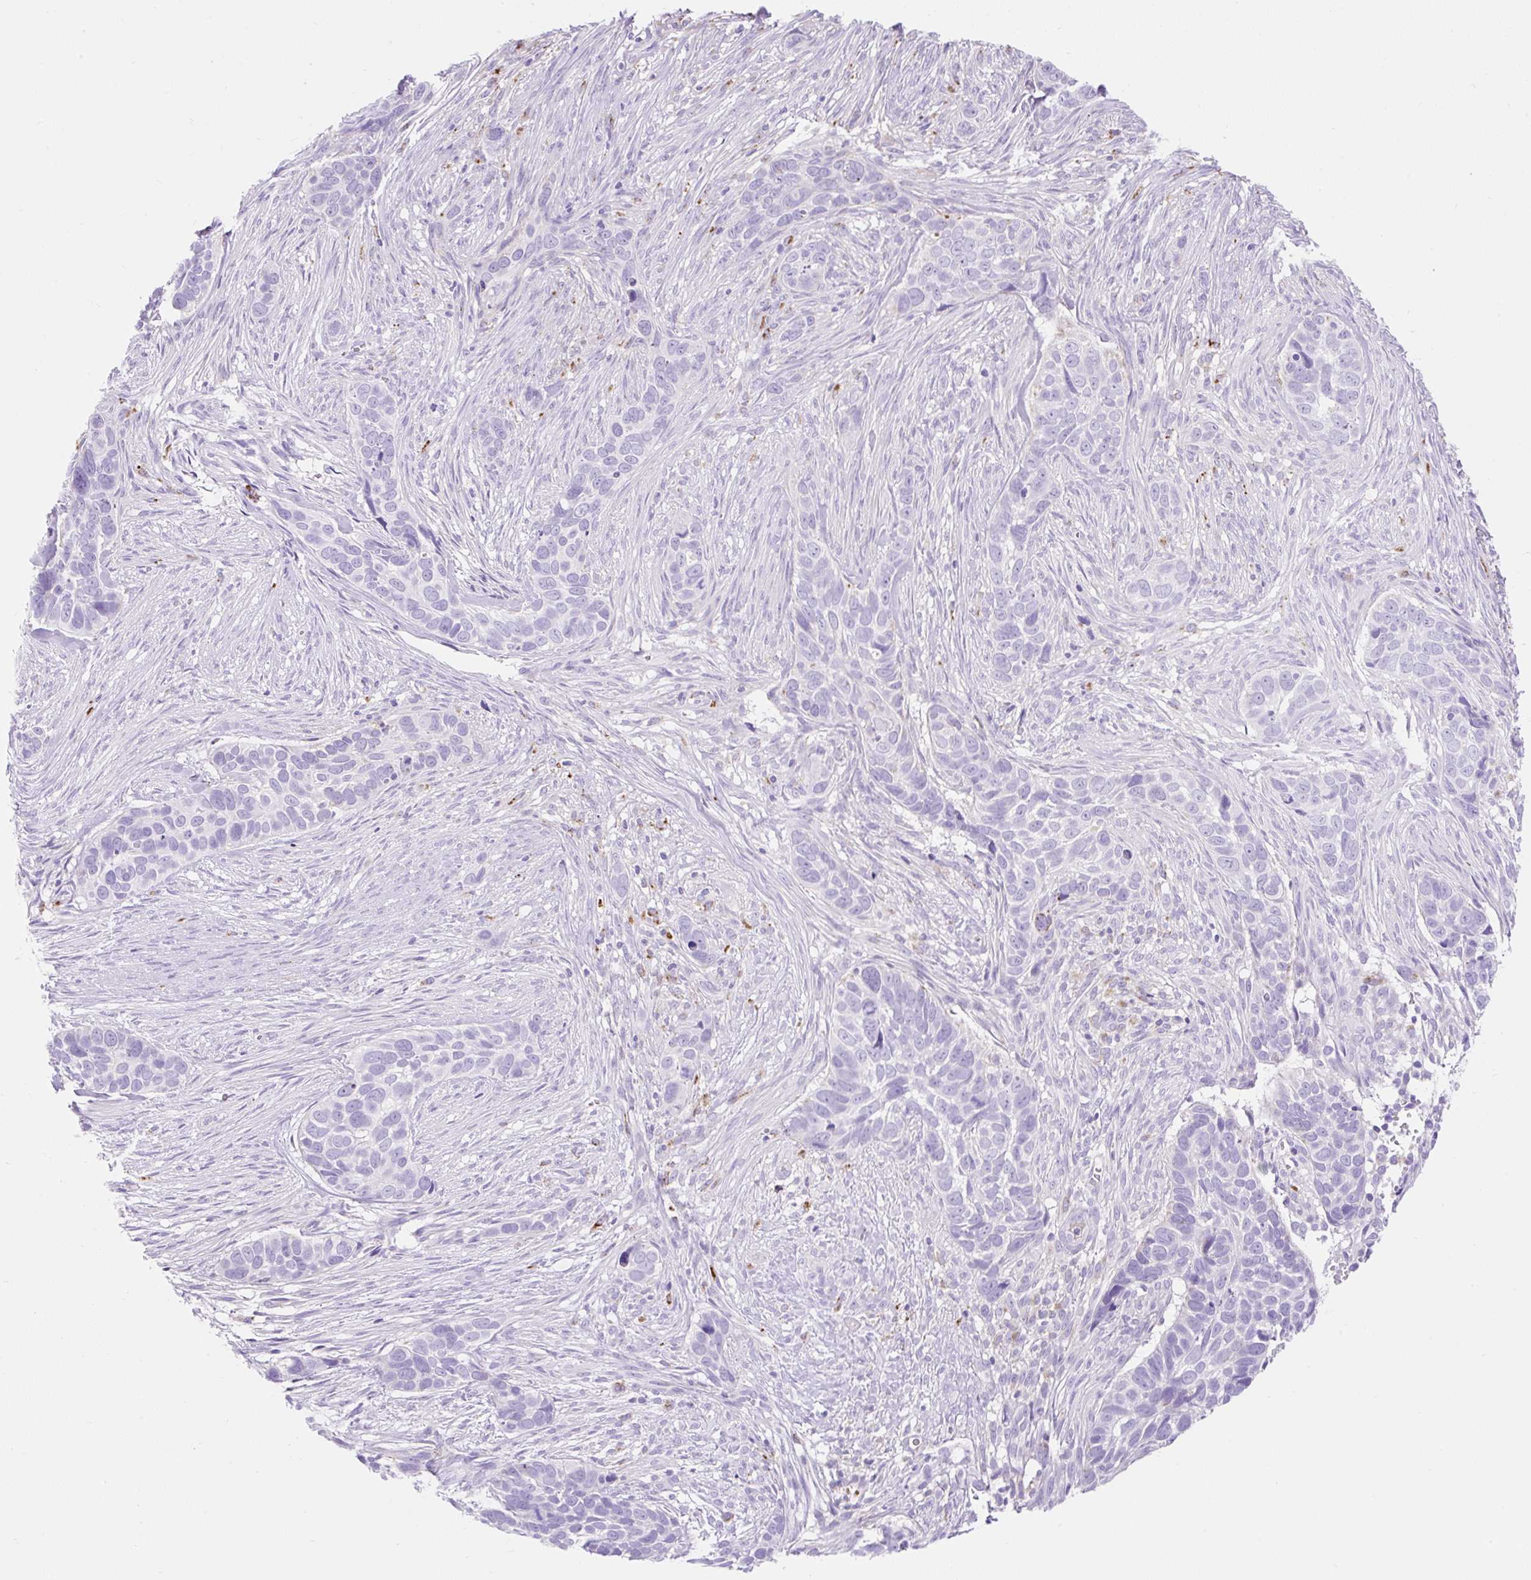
{"staining": {"intensity": "negative", "quantity": "none", "location": "none"}, "tissue": "skin cancer", "cell_type": "Tumor cells", "image_type": "cancer", "snomed": [{"axis": "morphology", "description": "Basal cell carcinoma"}, {"axis": "topography", "description": "Skin"}], "caption": "An image of human skin basal cell carcinoma is negative for staining in tumor cells.", "gene": "HEXB", "patient": {"sex": "female", "age": 82}}